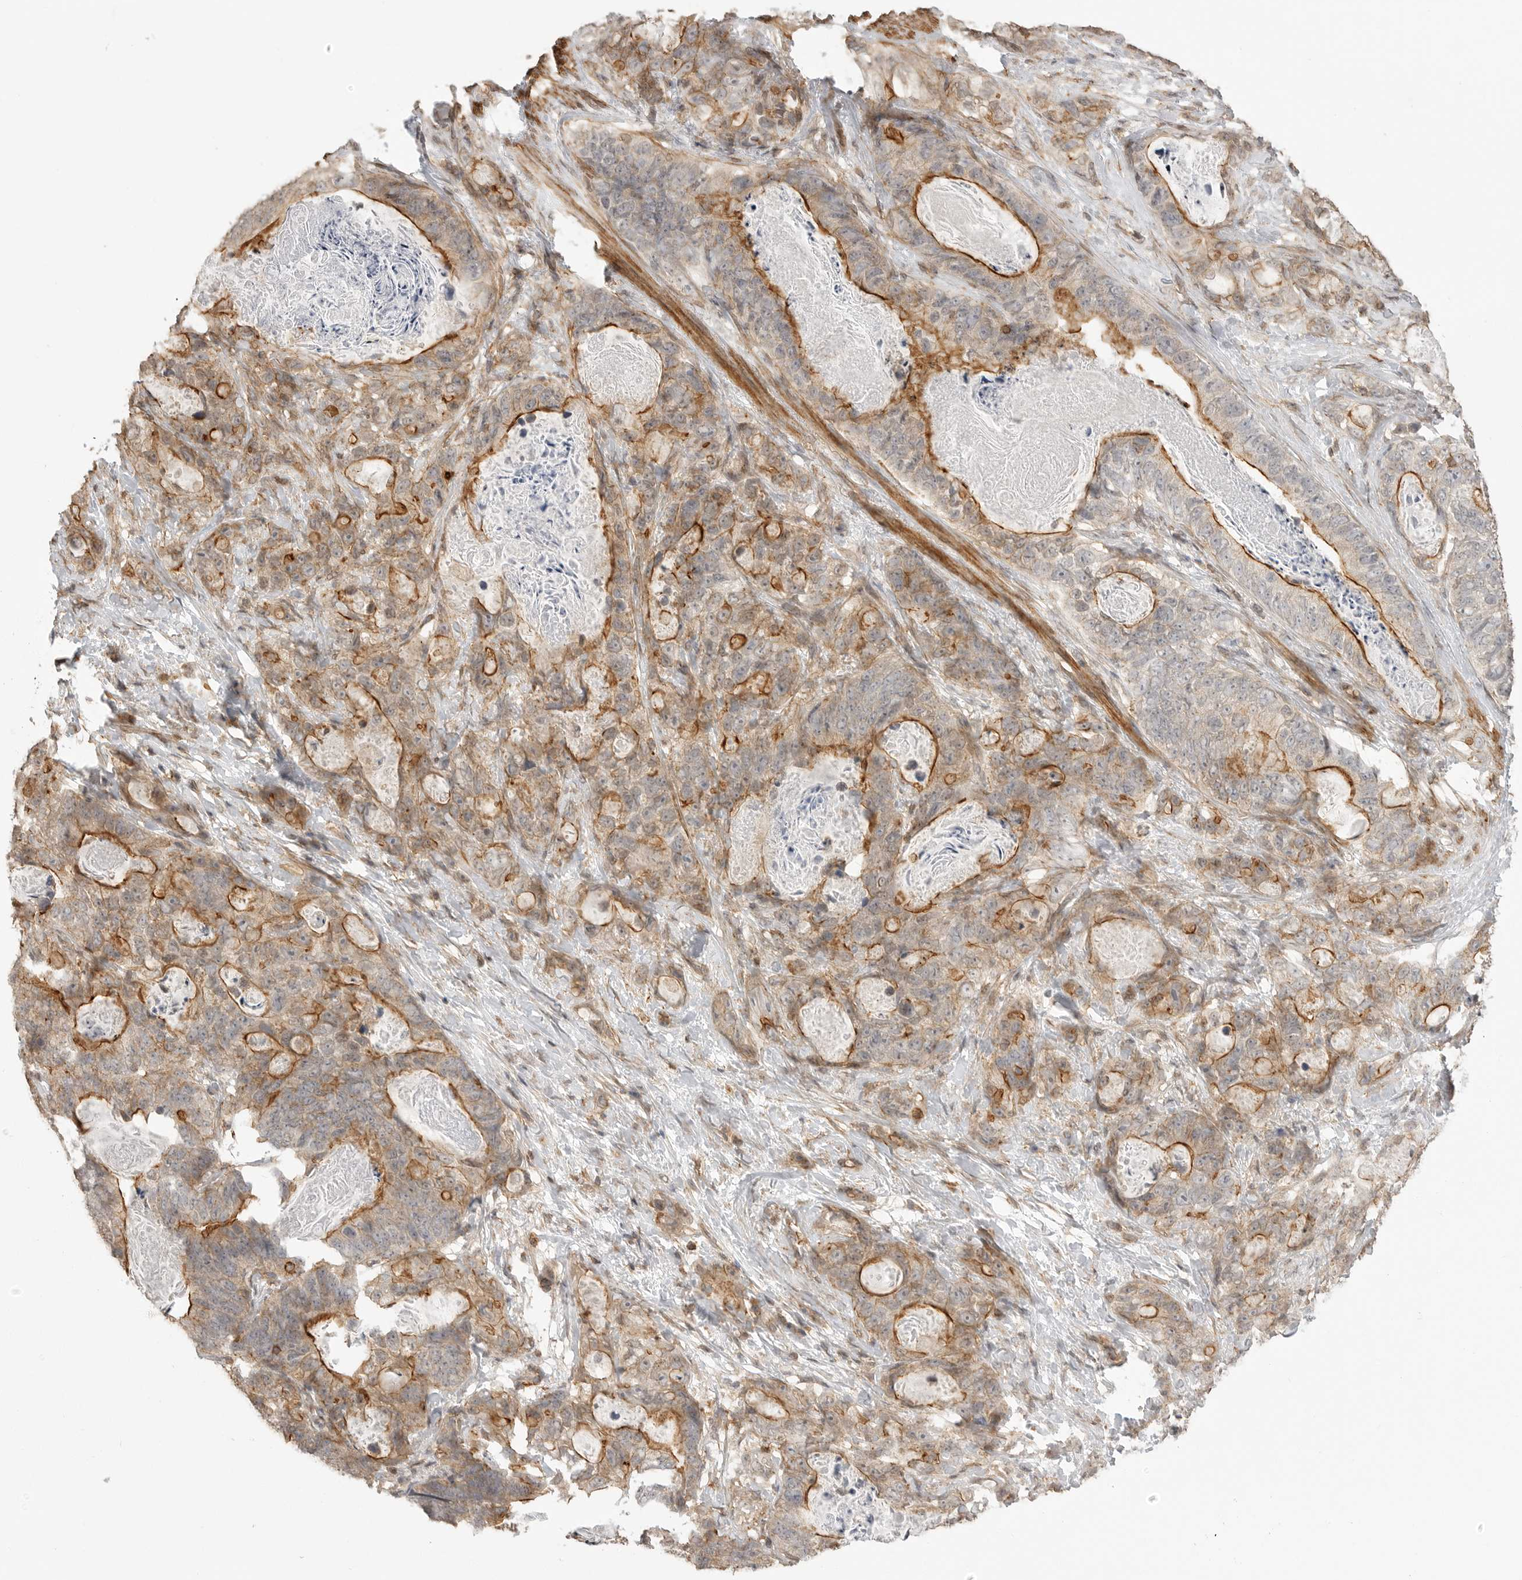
{"staining": {"intensity": "strong", "quantity": "25%-75%", "location": "cytoplasmic/membranous"}, "tissue": "stomach cancer", "cell_type": "Tumor cells", "image_type": "cancer", "snomed": [{"axis": "morphology", "description": "Normal tissue, NOS"}, {"axis": "morphology", "description": "Adenocarcinoma, NOS"}, {"axis": "topography", "description": "Stomach"}], "caption": "Tumor cells reveal high levels of strong cytoplasmic/membranous expression in approximately 25%-75% of cells in human stomach cancer (adenocarcinoma). Nuclei are stained in blue.", "gene": "GPC2", "patient": {"sex": "female", "age": 89}}